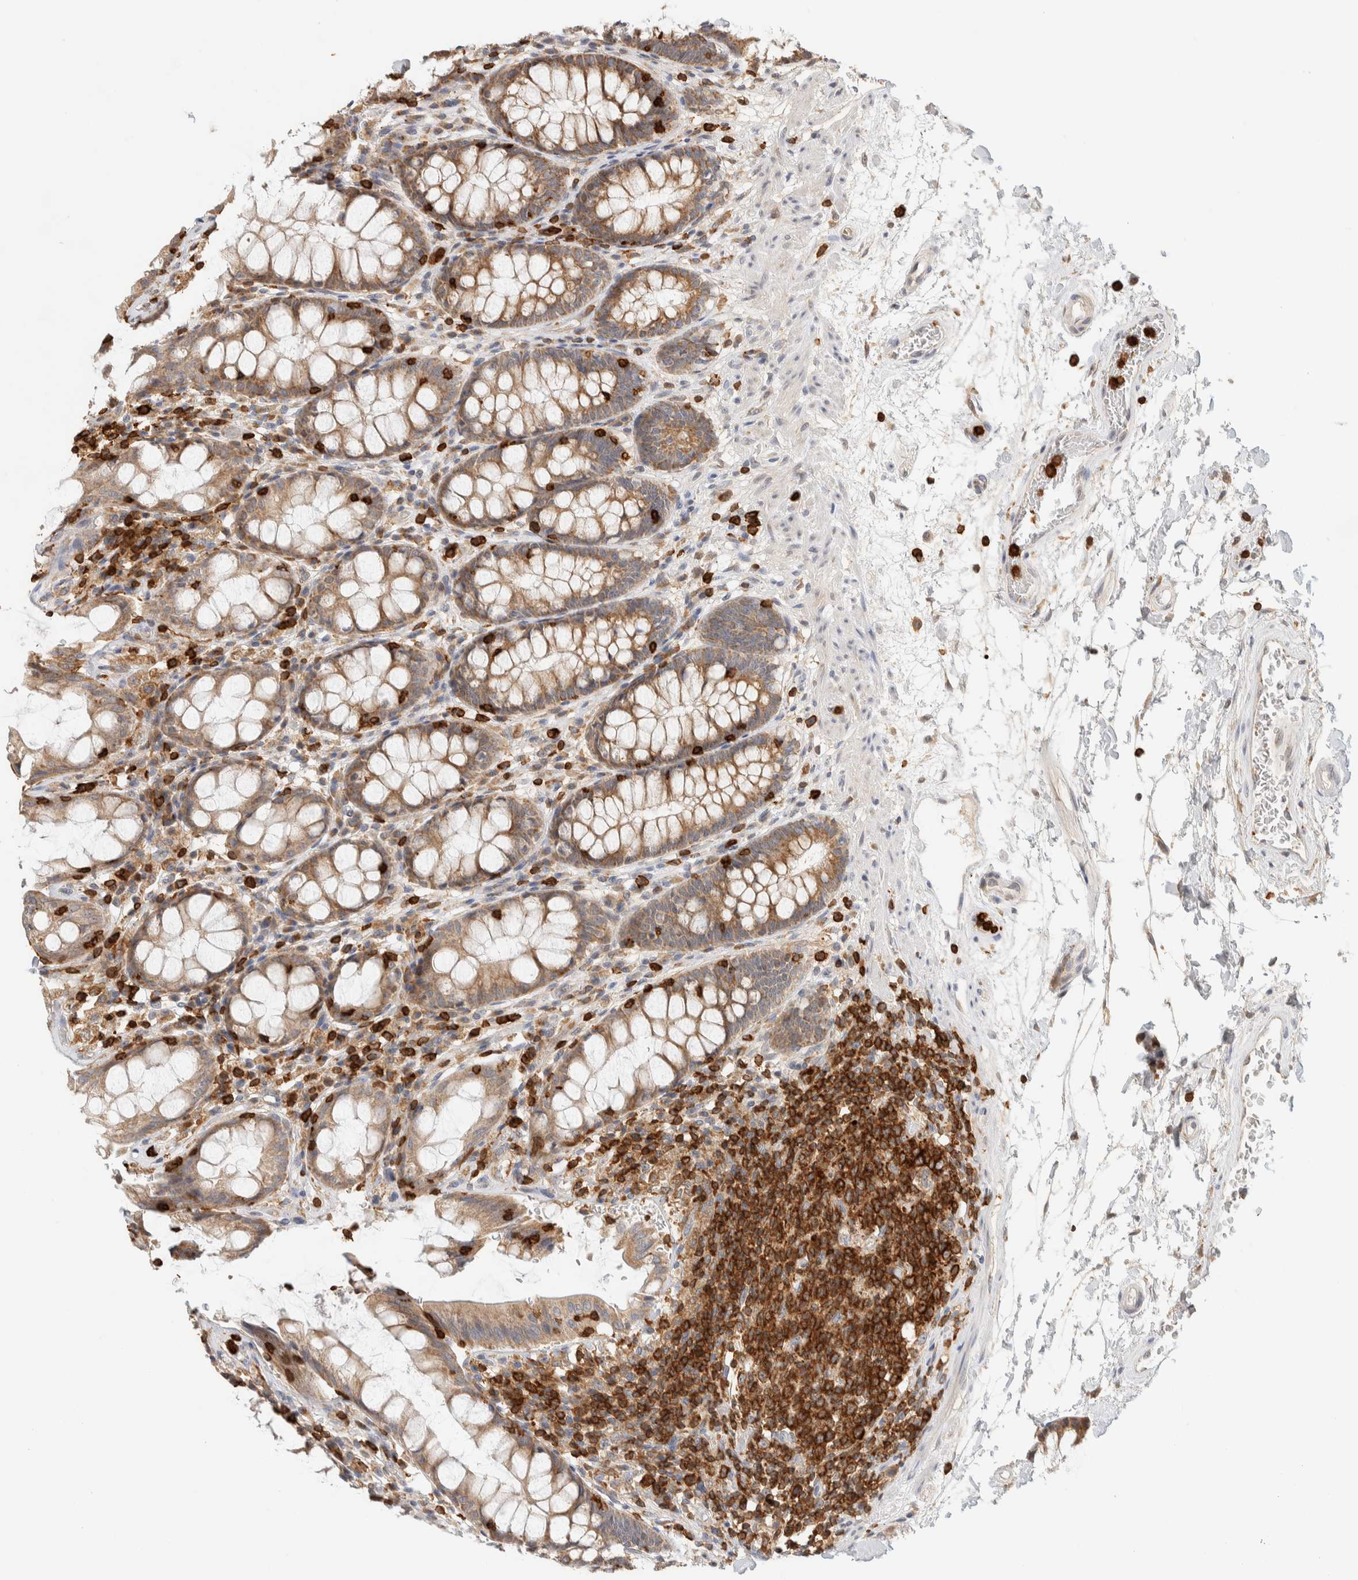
{"staining": {"intensity": "moderate", "quantity": ">75%", "location": "cytoplasmic/membranous"}, "tissue": "rectum", "cell_type": "Glandular cells", "image_type": "normal", "snomed": [{"axis": "morphology", "description": "Normal tissue, NOS"}, {"axis": "topography", "description": "Rectum"}], "caption": "About >75% of glandular cells in normal human rectum reveal moderate cytoplasmic/membranous protein positivity as visualized by brown immunohistochemical staining.", "gene": "RUNDC1", "patient": {"sex": "male", "age": 64}}